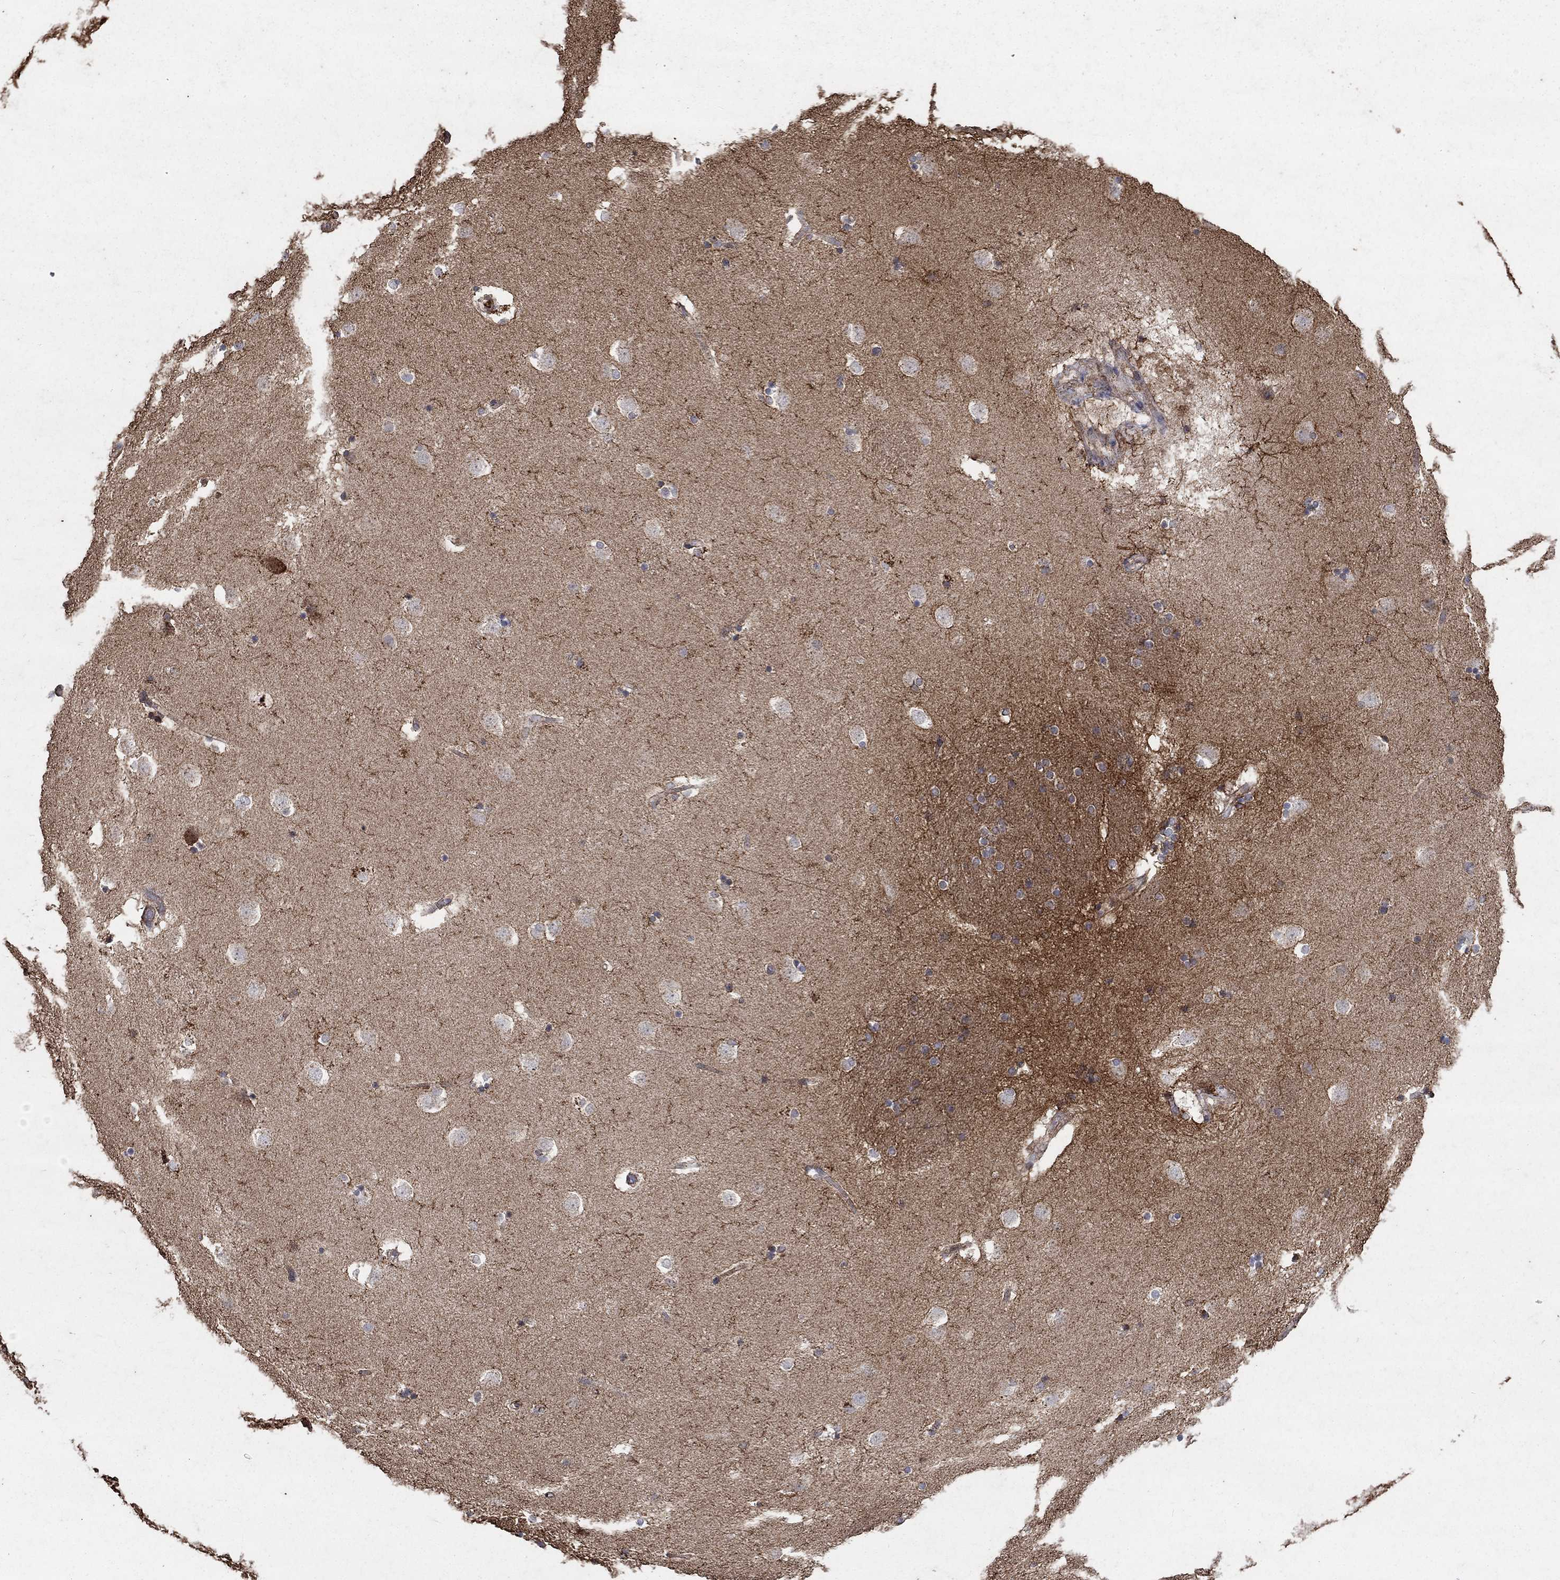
{"staining": {"intensity": "strong", "quantity": "25%-75%", "location": "cytoplasmic/membranous,nuclear"}, "tissue": "caudate", "cell_type": "Glial cells", "image_type": "normal", "snomed": [{"axis": "morphology", "description": "Normal tissue, NOS"}, {"axis": "topography", "description": "Lateral ventricle wall"}], "caption": "Immunohistochemistry (IHC) (DAB) staining of benign caudate shows strong cytoplasmic/membranous,nuclear protein staining in approximately 25%-75% of glial cells.", "gene": "CD24", "patient": {"sex": "male", "age": 51}}